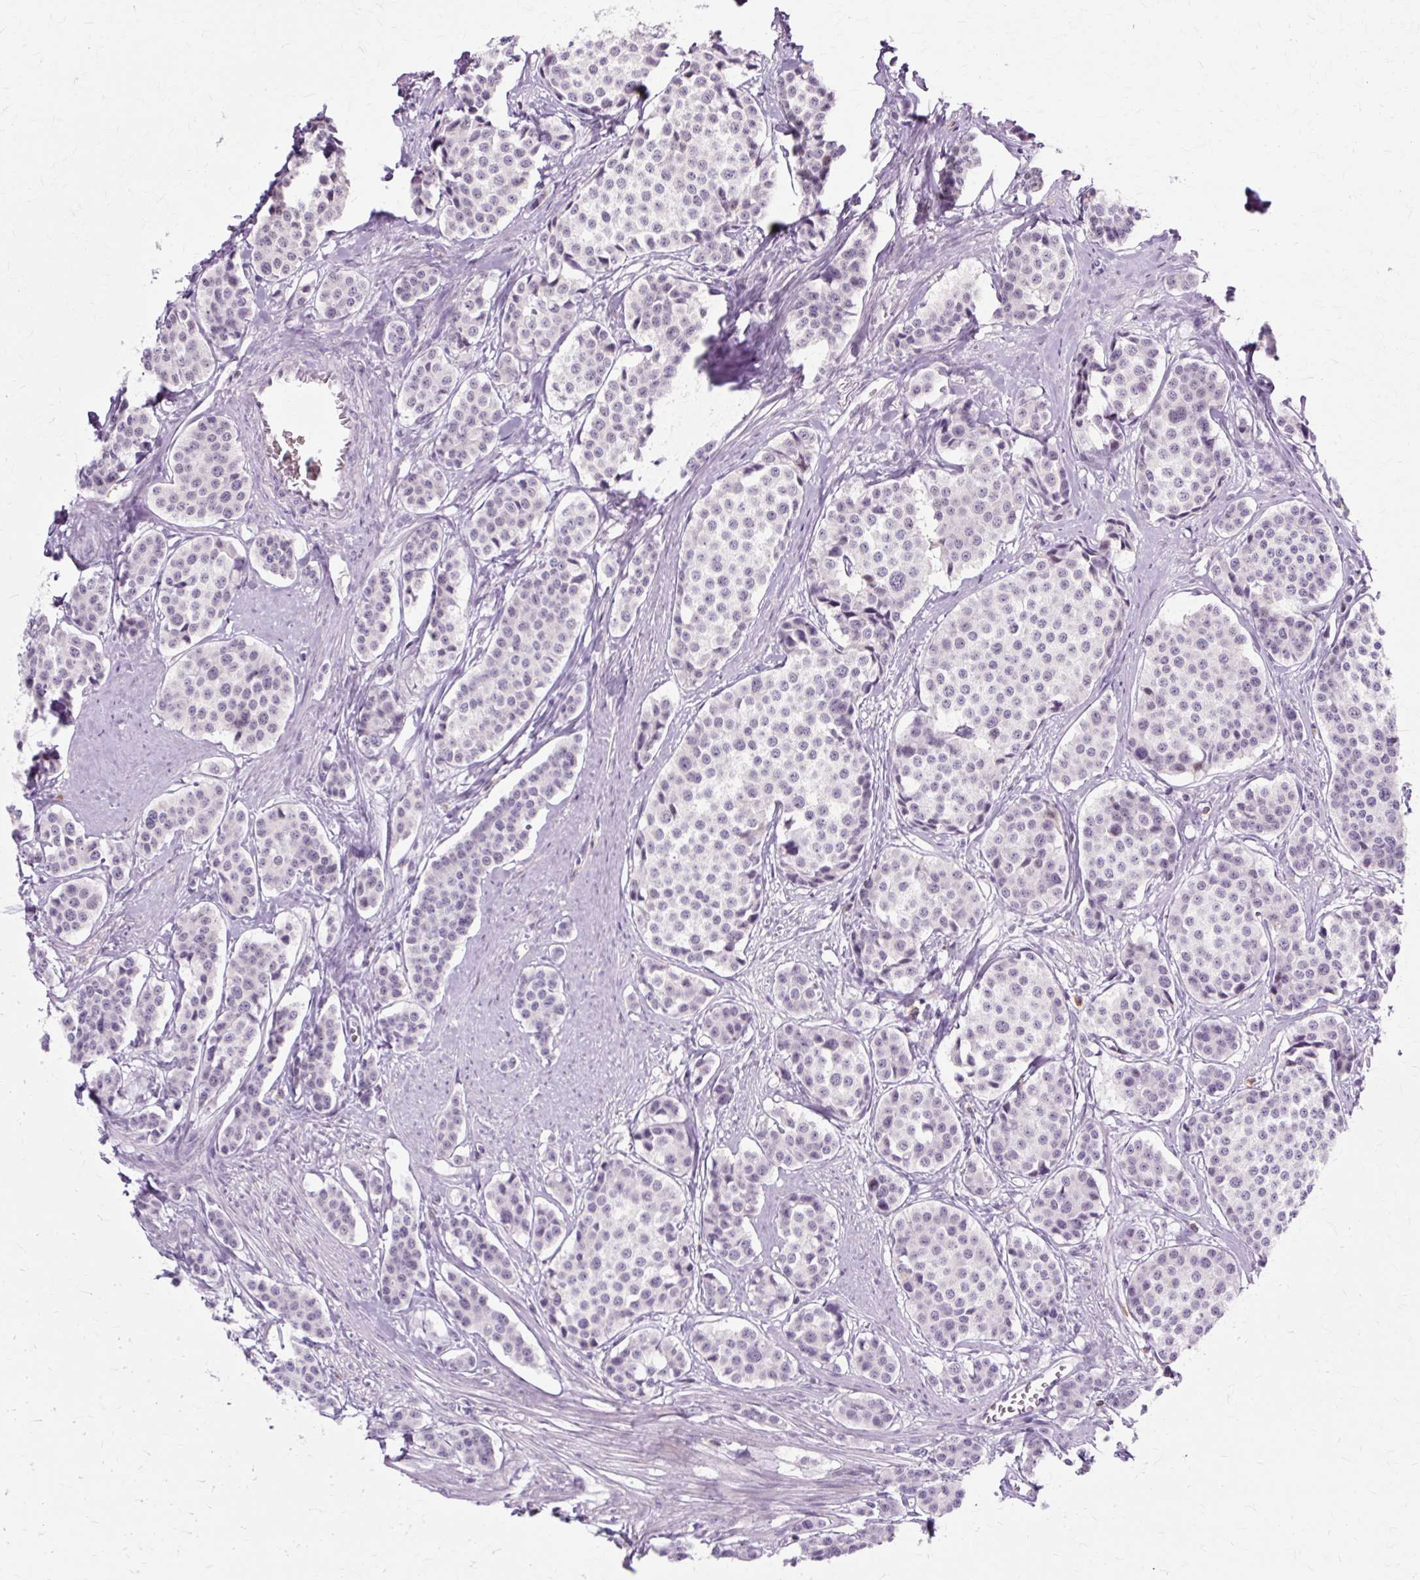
{"staining": {"intensity": "negative", "quantity": "none", "location": "none"}, "tissue": "carcinoid", "cell_type": "Tumor cells", "image_type": "cancer", "snomed": [{"axis": "morphology", "description": "Carcinoid, malignant, NOS"}, {"axis": "topography", "description": "Small intestine"}], "caption": "The immunohistochemistry photomicrograph has no significant staining in tumor cells of malignant carcinoid tissue.", "gene": "ZNF35", "patient": {"sex": "male", "age": 60}}